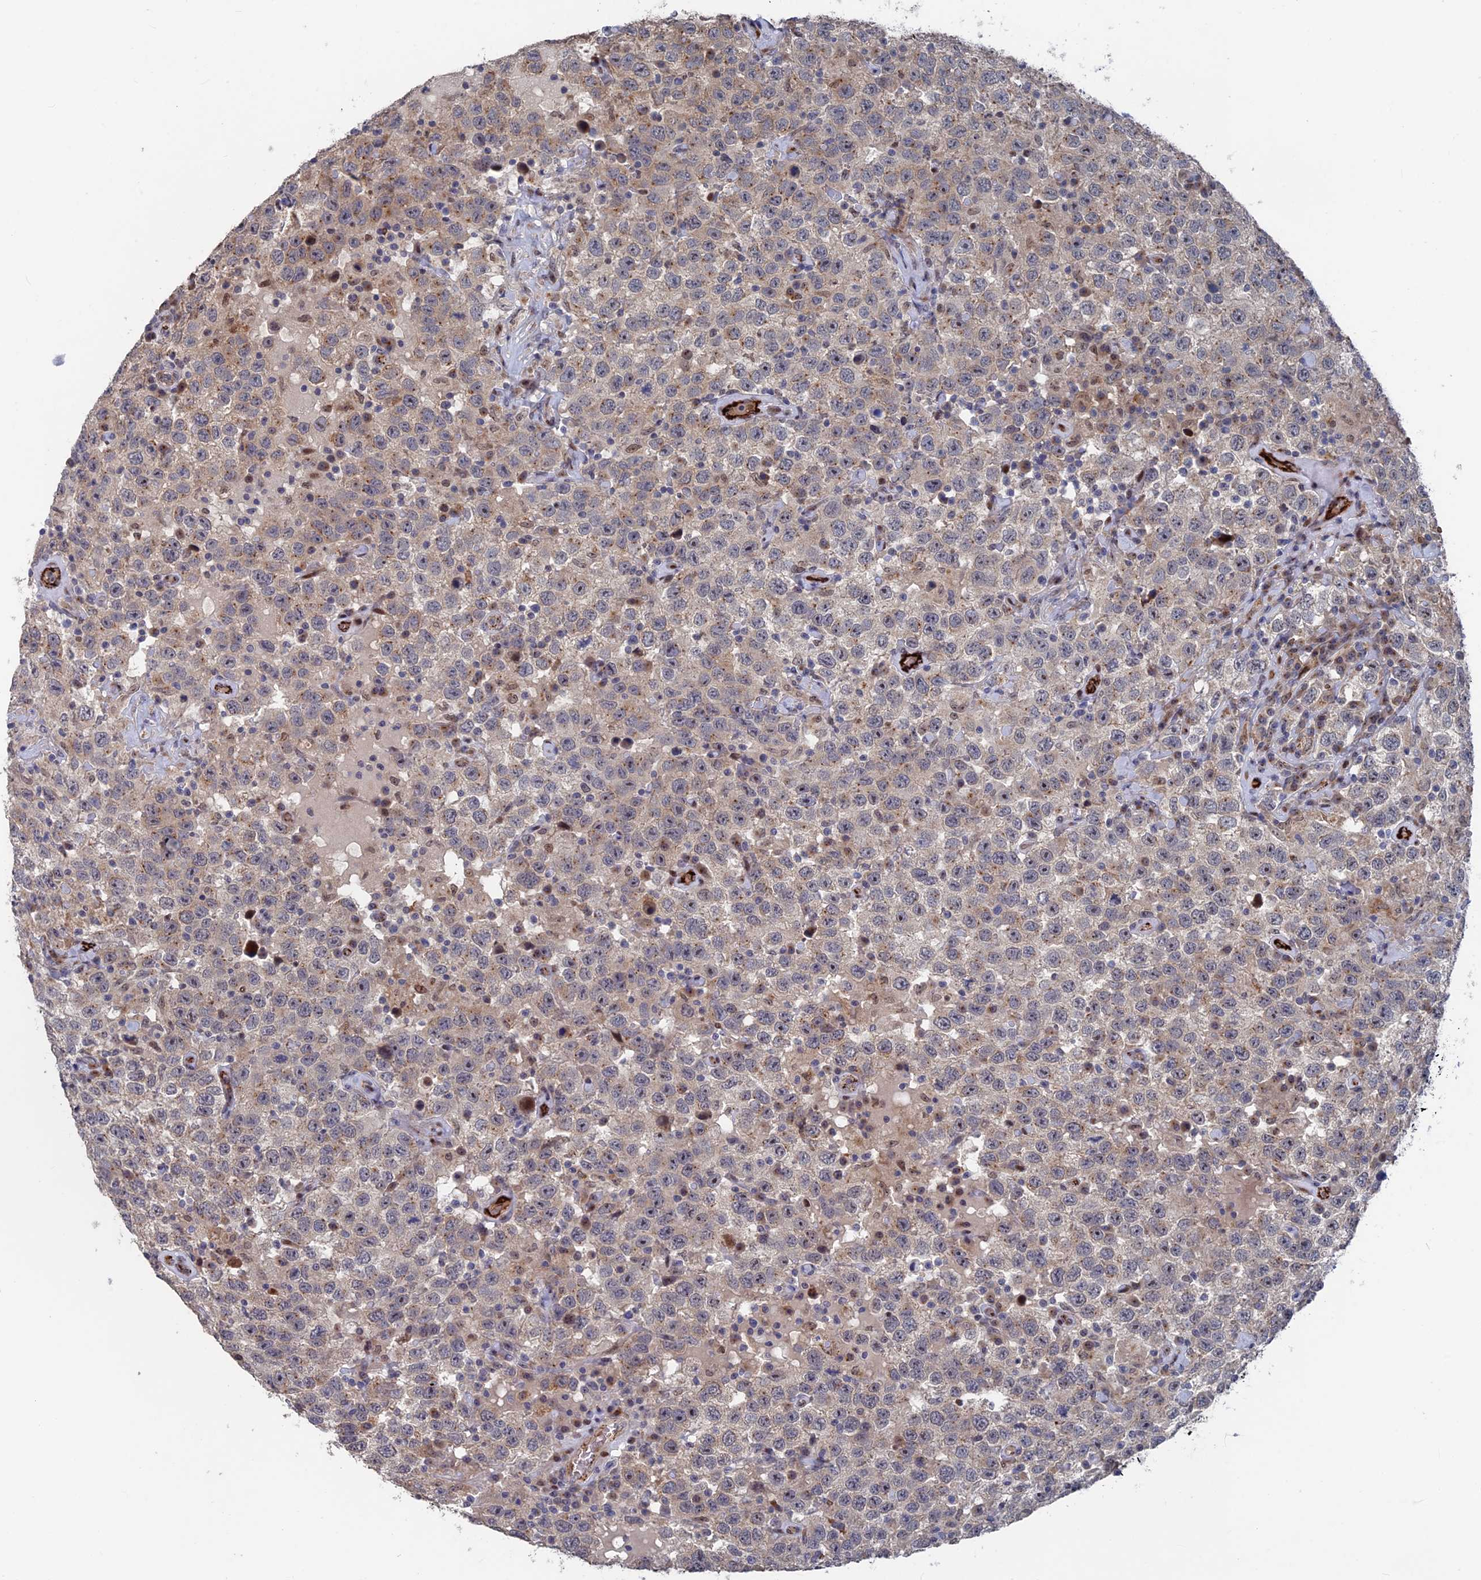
{"staining": {"intensity": "weak", "quantity": ">75%", "location": "cytoplasmic/membranous"}, "tissue": "testis cancer", "cell_type": "Tumor cells", "image_type": "cancer", "snomed": [{"axis": "morphology", "description": "Seminoma, NOS"}, {"axis": "topography", "description": "Testis"}], "caption": "The immunohistochemical stain labels weak cytoplasmic/membranous staining in tumor cells of testis seminoma tissue. (DAB IHC, brown staining for protein, blue staining for nuclei).", "gene": "SH3D21", "patient": {"sex": "male", "age": 41}}